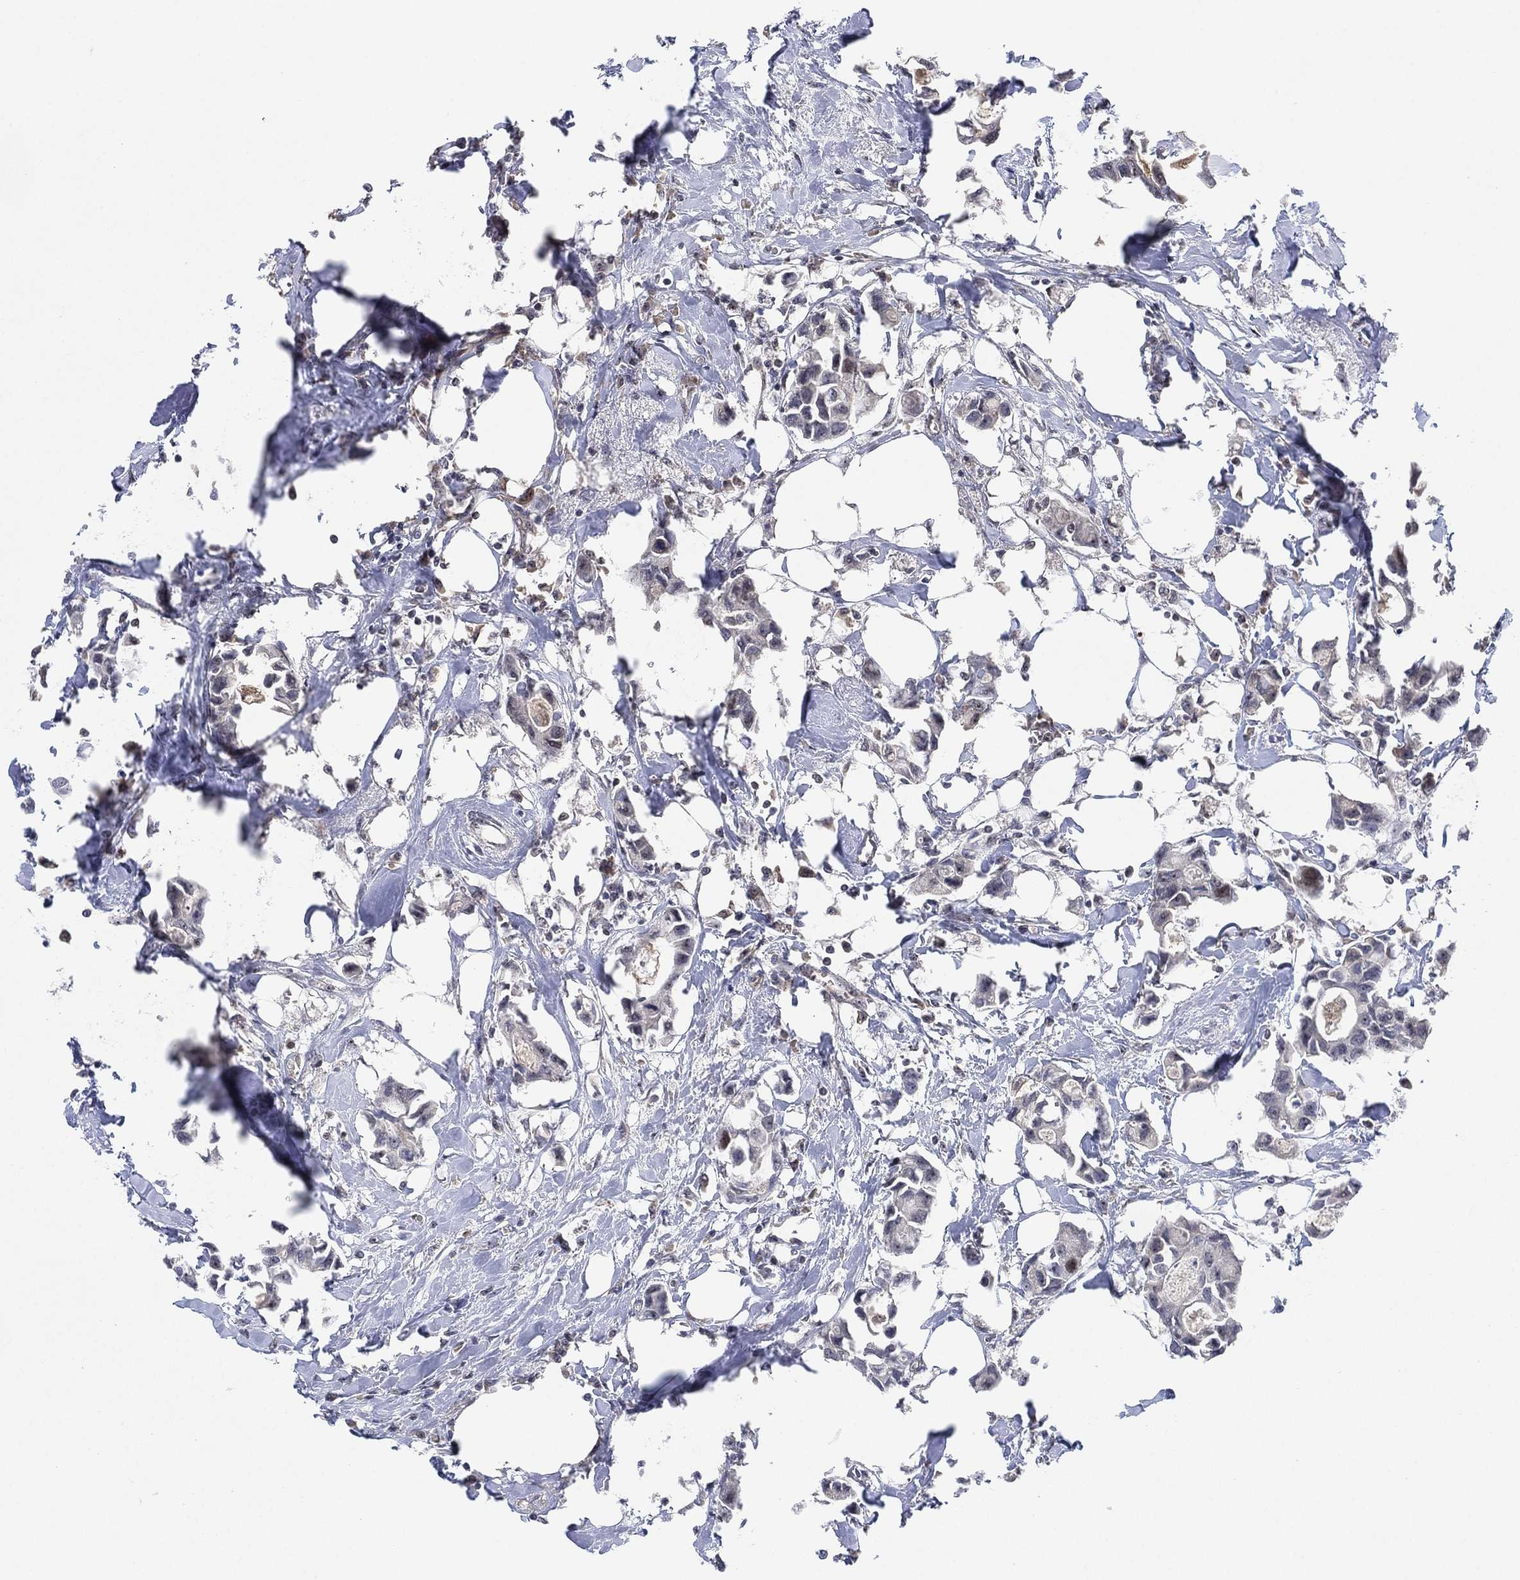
{"staining": {"intensity": "negative", "quantity": "none", "location": "none"}, "tissue": "breast cancer", "cell_type": "Tumor cells", "image_type": "cancer", "snomed": [{"axis": "morphology", "description": "Duct carcinoma"}, {"axis": "topography", "description": "Breast"}], "caption": "Intraductal carcinoma (breast) stained for a protein using immunohistochemistry reveals no positivity tumor cells.", "gene": "TMCO1", "patient": {"sex": "female", "age": 83}}